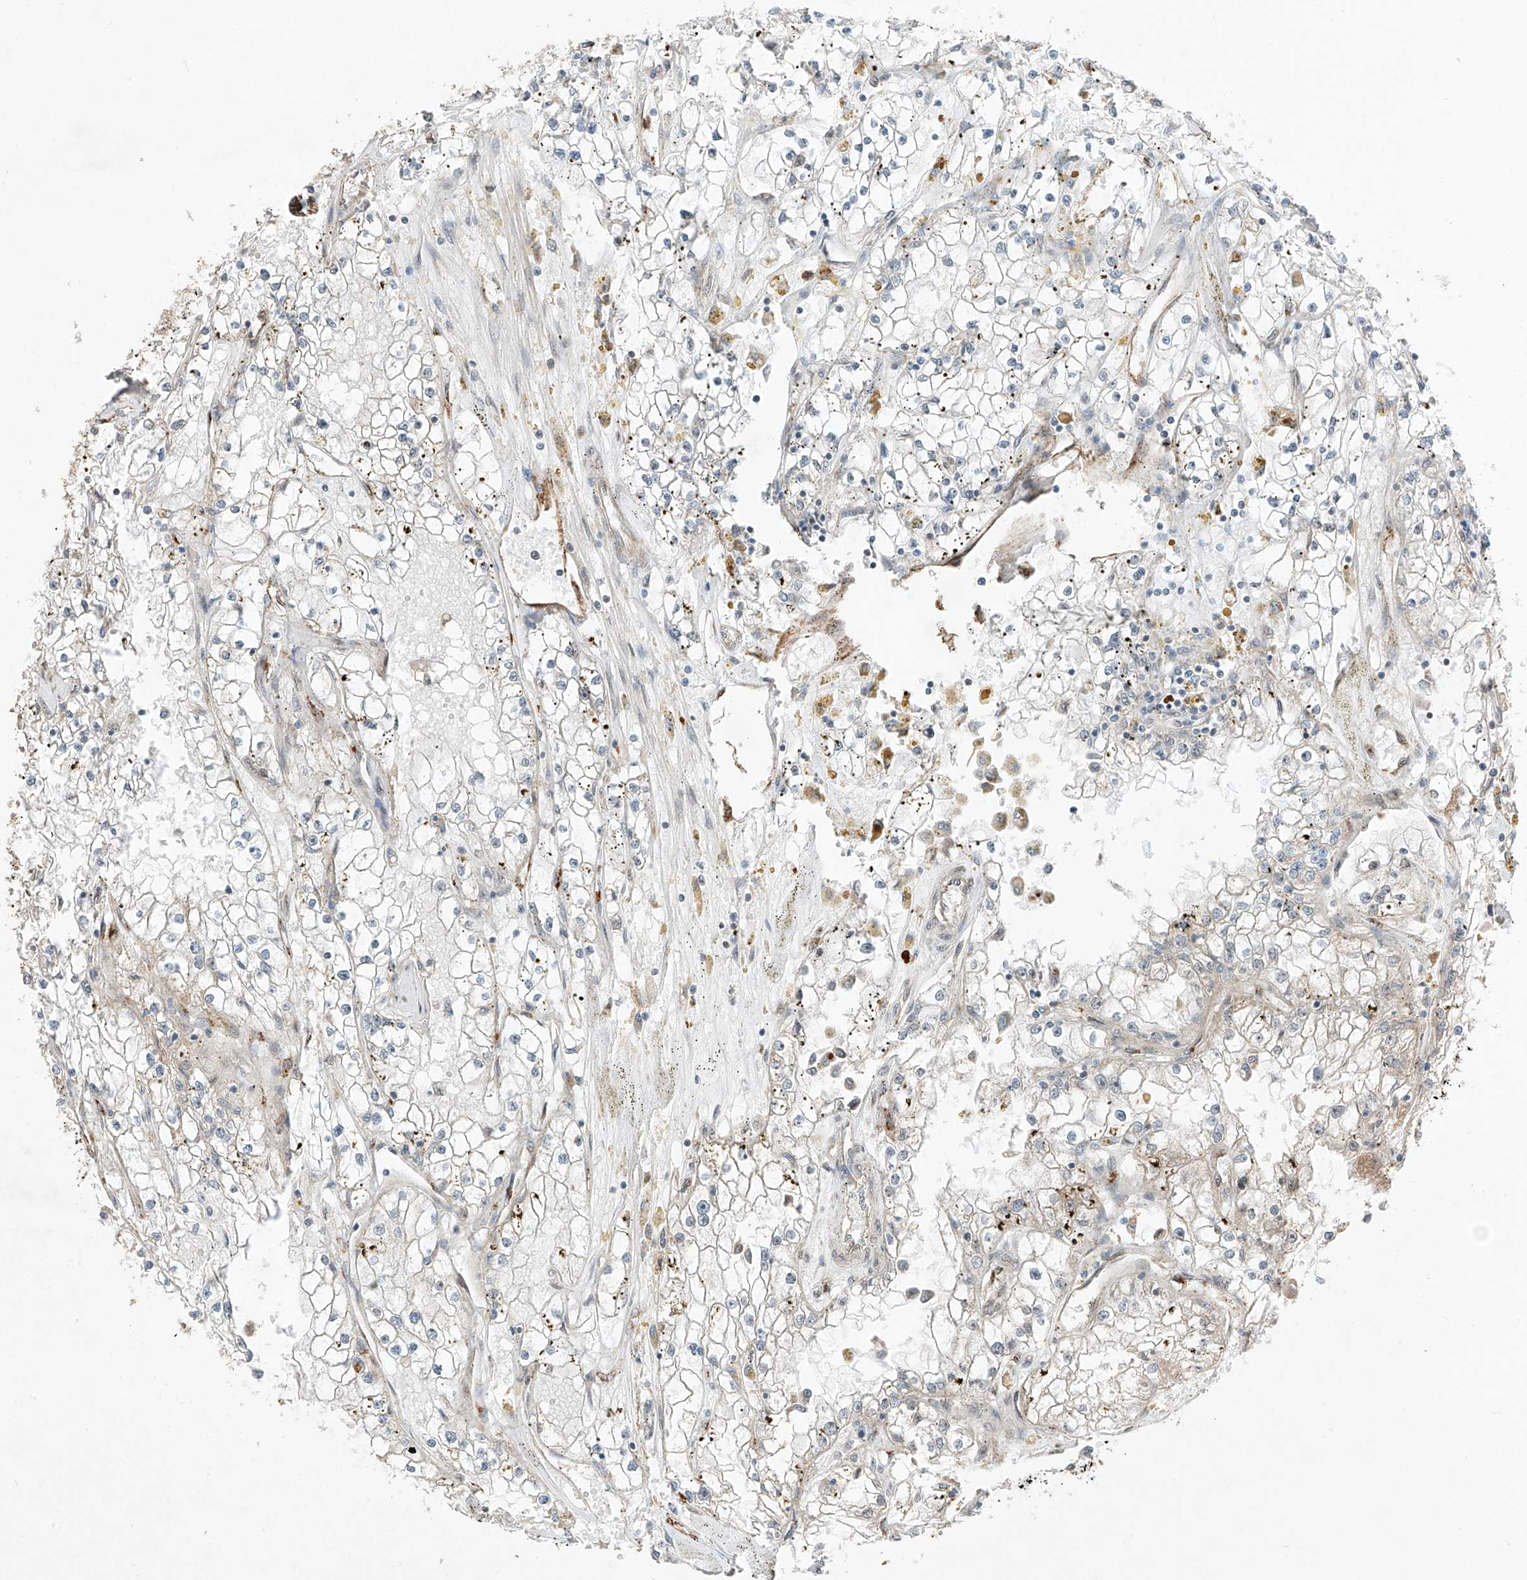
{"staining": {"intensity": "weak", "quantity": "<25%", "location": "cytoplasmic/membranous"}, "tissue": "renal cancer", "cell_type": "Tumor cells", "image_type": "cancer", "snomed": [{"axis": "morphology", "description": "Adenocarcinoma, NOS"}, {"axis": "topography", "description": "Kidney"}], "caption": "Human adenocarcinoma (renal) stained for a protein using immunohistochemistry reveals no positivity in tumor cells.", "gene": "ZNF620", "patient": {"sex": "male", "age": 56}}